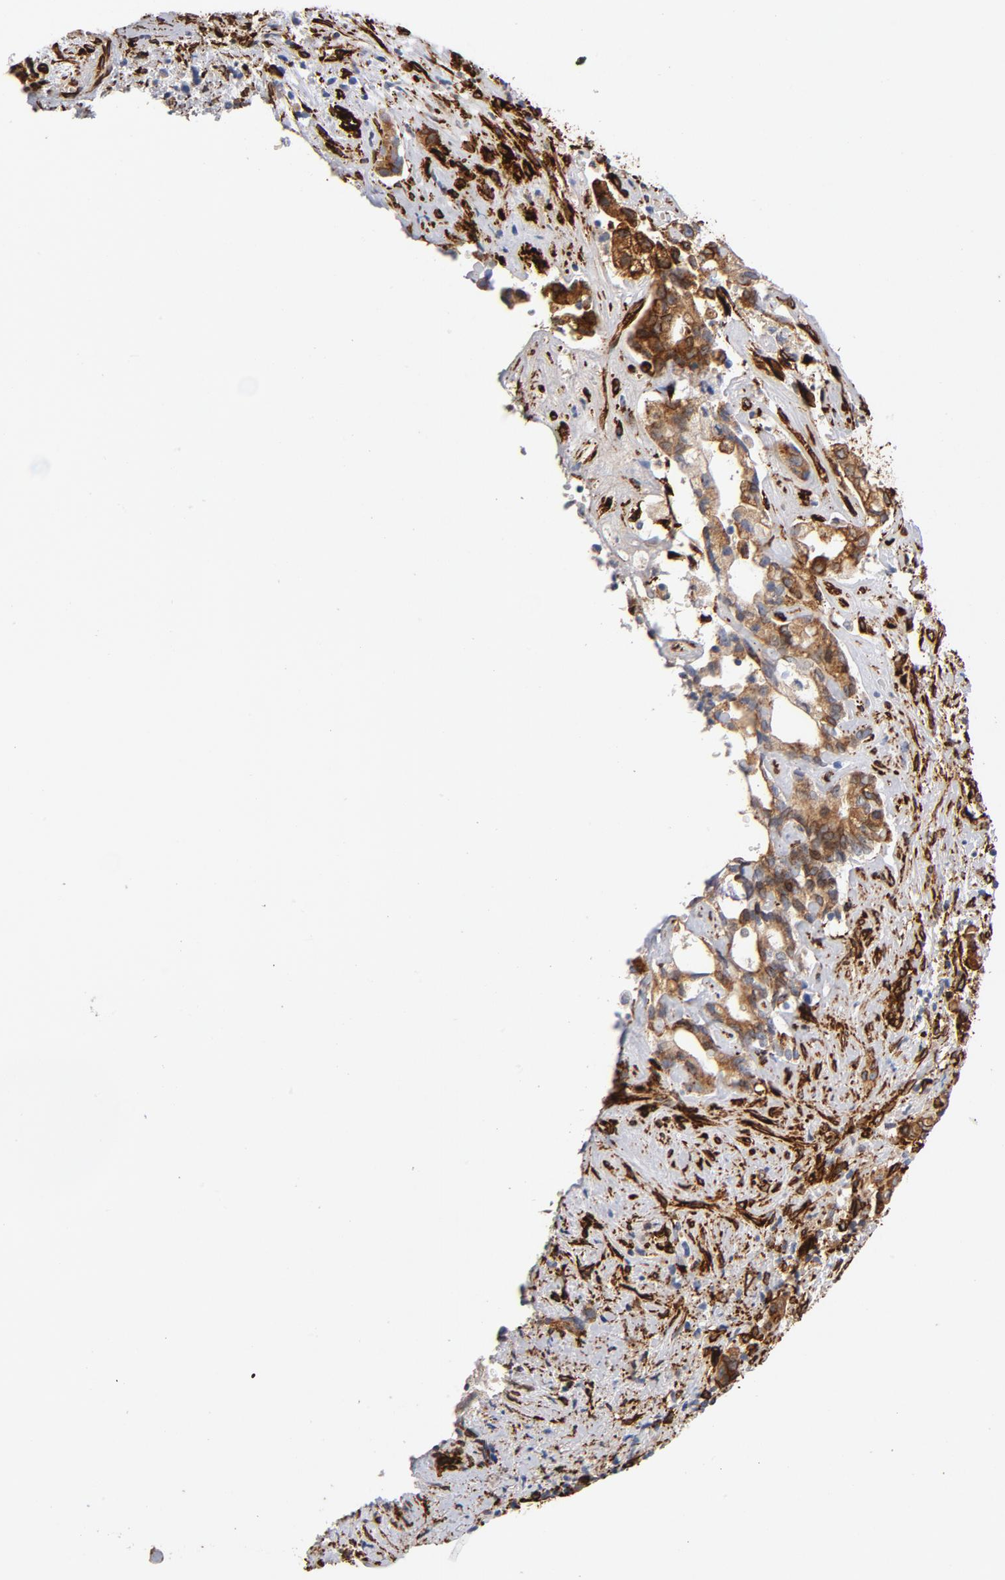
{"staining": {"intensity": "moderate", "quantity": ">75%", "location": "cytoplasmic/membranous"}, "tissue": "liver cancer", "cell_type": "Tumor cells", "image_type": "cancer", "snomed": [{"axis": "morphology", "description": "Cholangiocarcinoma"}, {"axis": "topography", "description": "Liver"}], "caption": "Liver cholangiocarcinoma was stained to show a protein in brown. There is medium levels of moderate cytoplasmic/membranous positivity in approximately >75% of tumor cells.", "gene": "SERPINH1", "patient": {"sex": "male", "age": 57}}